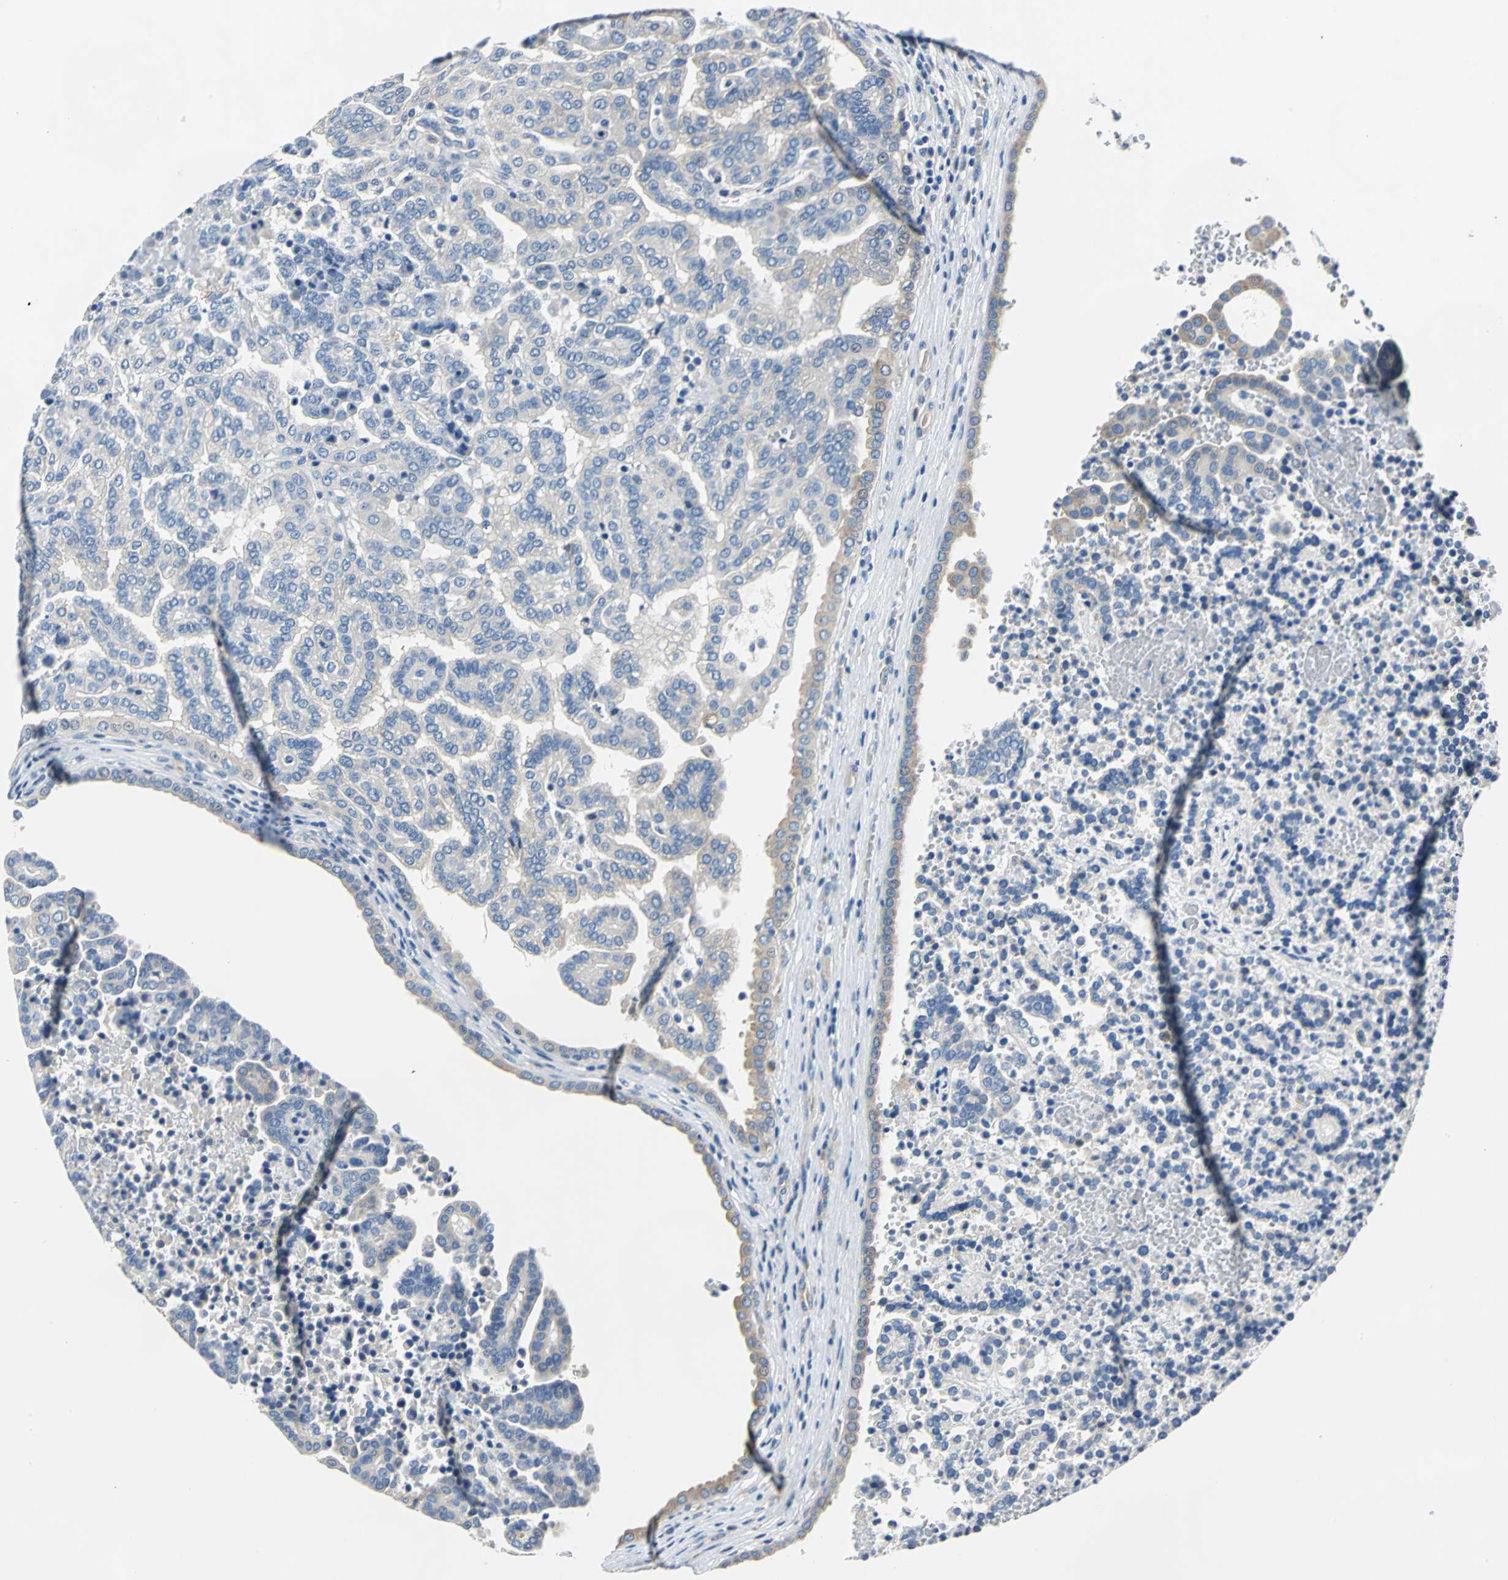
{"staining": {"intensity": "moderate", "quantity": ">75%", "location": "cytoplasmic/membranous"}, "tissue": "renal cancer", "cell_type": "Tumor cells", "image_type": "cancer", "snomed": [{"axis": "morphology", "description": "Adenocarcinoma, NOS"}, {"axis": "topography", "description": "Kidney"}], "caption": "A photomicrograph of renal adenocarcinoma stained for a protein reveals moderate cytoplasmic/membranous brown staining in tumor cells.", "gene": "TRIM25", "patient": {"sex": "male", "age": 61}}